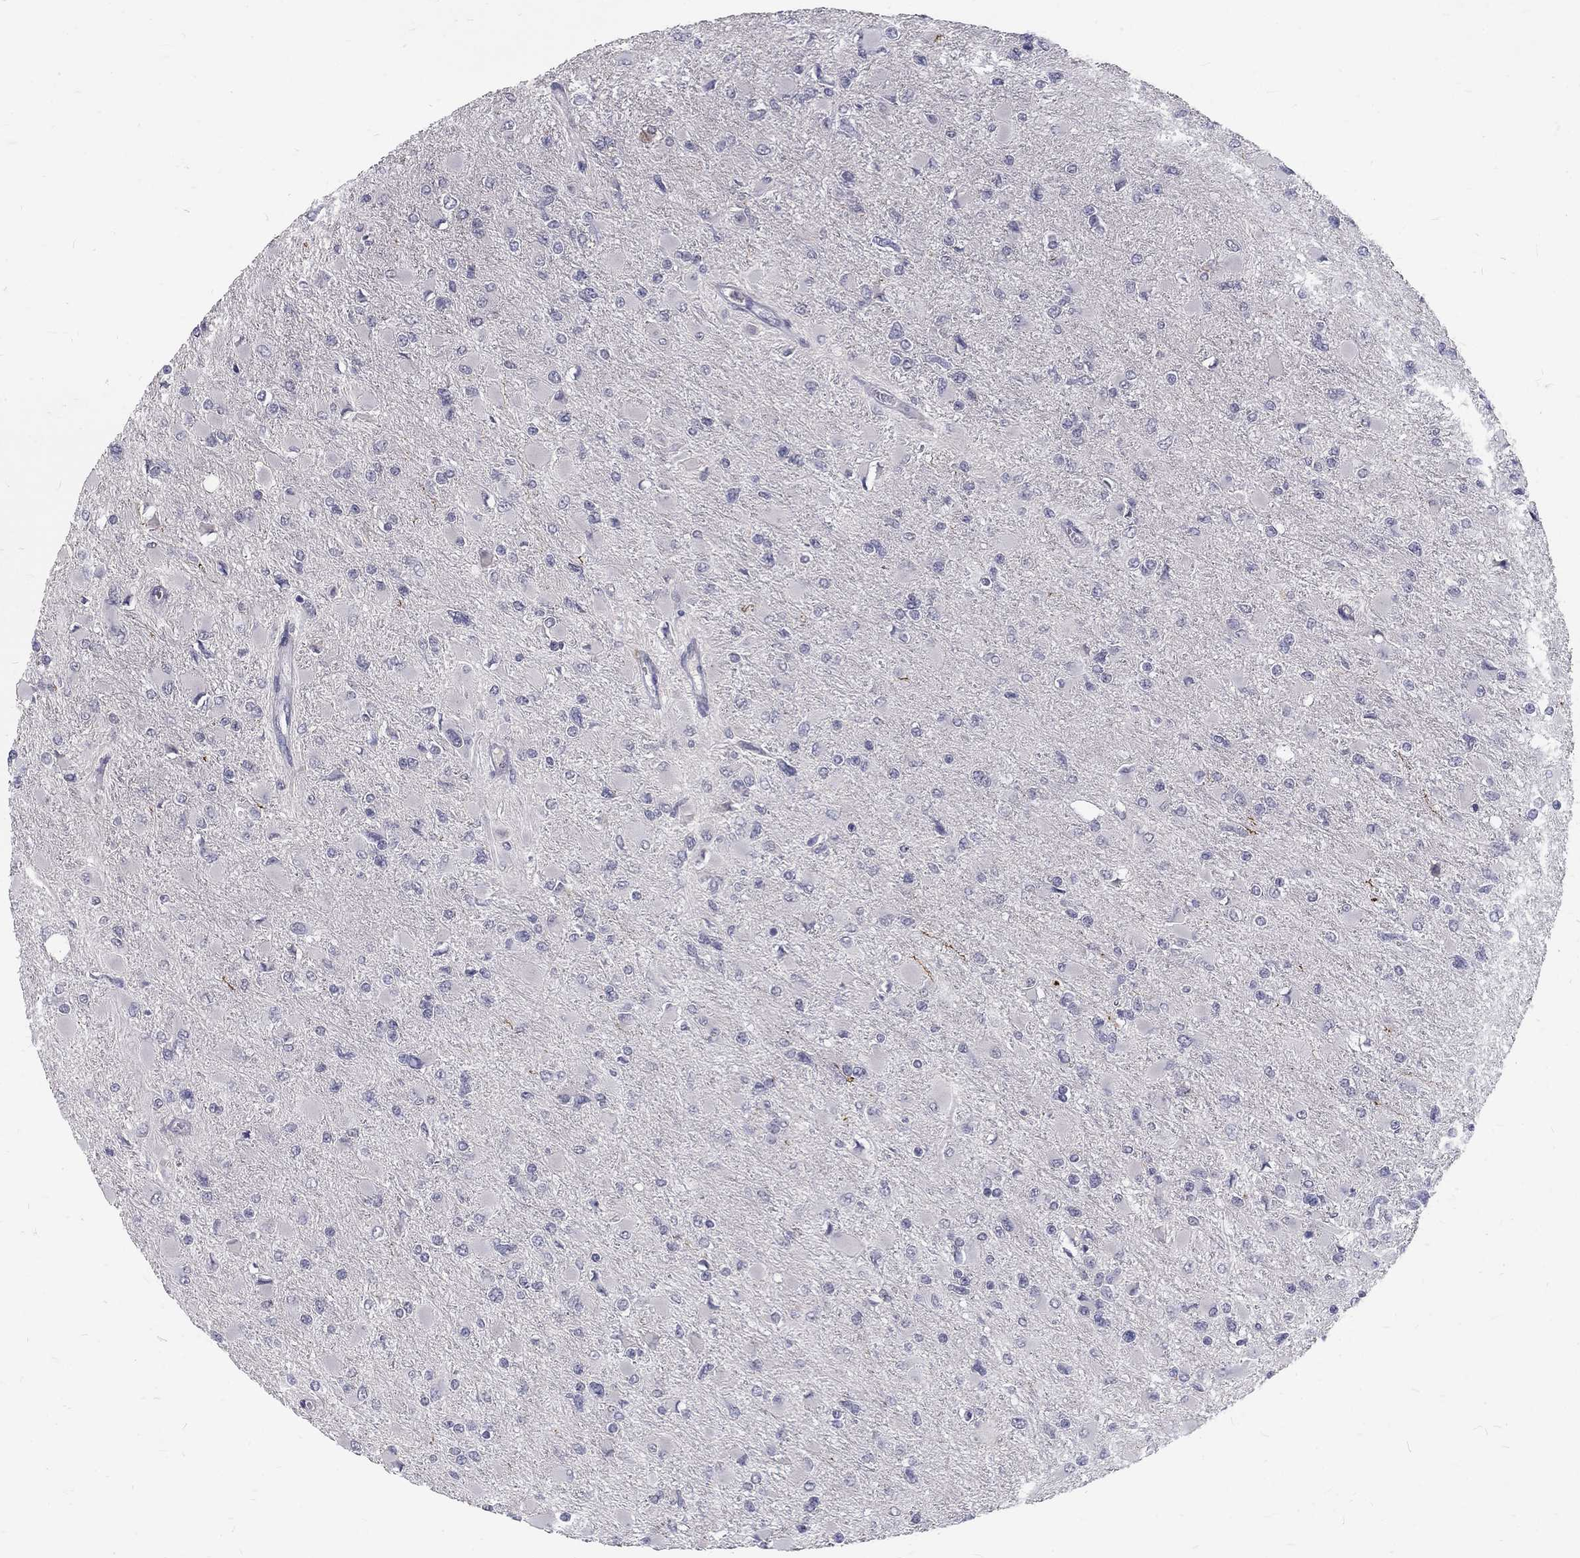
{"staining": {"intensity": "negative", "quantity": "none", "location": "none"}, "tissue": "glioma", "cell_type": "Tumor cells", "image_type": "cancer", "snomed": [{"axis": "morphology", "description": "Glioma, malignant, High grade"}, {"axis": "topography", "description": "Cerebral cortex"}], "caption": "High magnification brightfield microscopy of glioma stained with DAB (3,3'-diaminobenzidine) (brown) and counterstained with hematoxylin (blue): tumor cells show no significant expression.", "gene": "NOS1", "patient": {"sex": "female", "age": 36}}